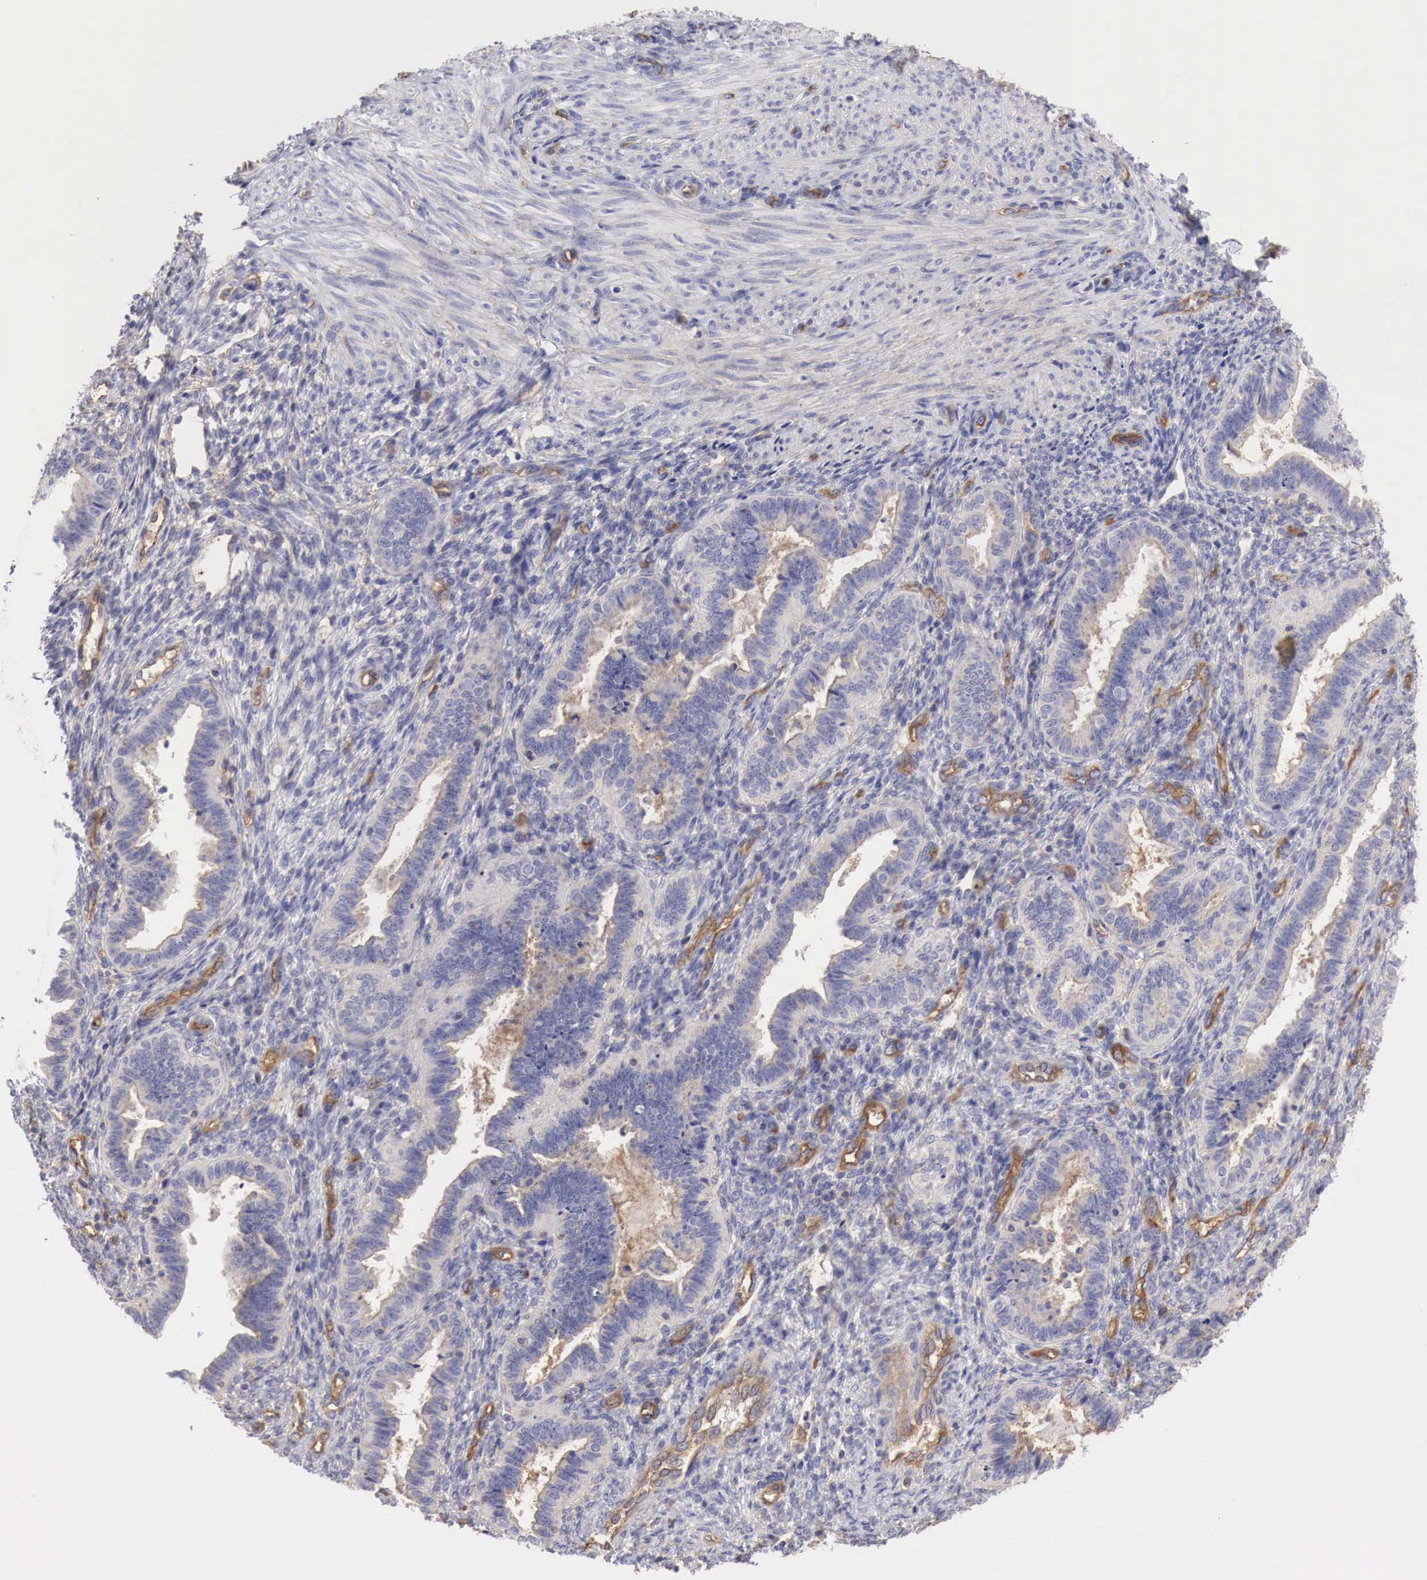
{"staining": {"intensity": "moderate", "quantity": "<25%", "location": "cytoplasmic/membranous"}, "tissue": "endometrium", "cell_type": "Cells in endometrial stroma", "image_type": "normal", "snomed": [{"axis": "morphology", "description": "Normal tissue, NOS"}, {"axis": "topography", "description": "Endometrium"}], "caption": "The image reveals staining of benign endometrium, revealing moderate cytoplasmic/membranous protein expression (brown color) within cells in endometrial stroma.", "gene": "MSN", "patient": {"sex": "female", "age": 36}}